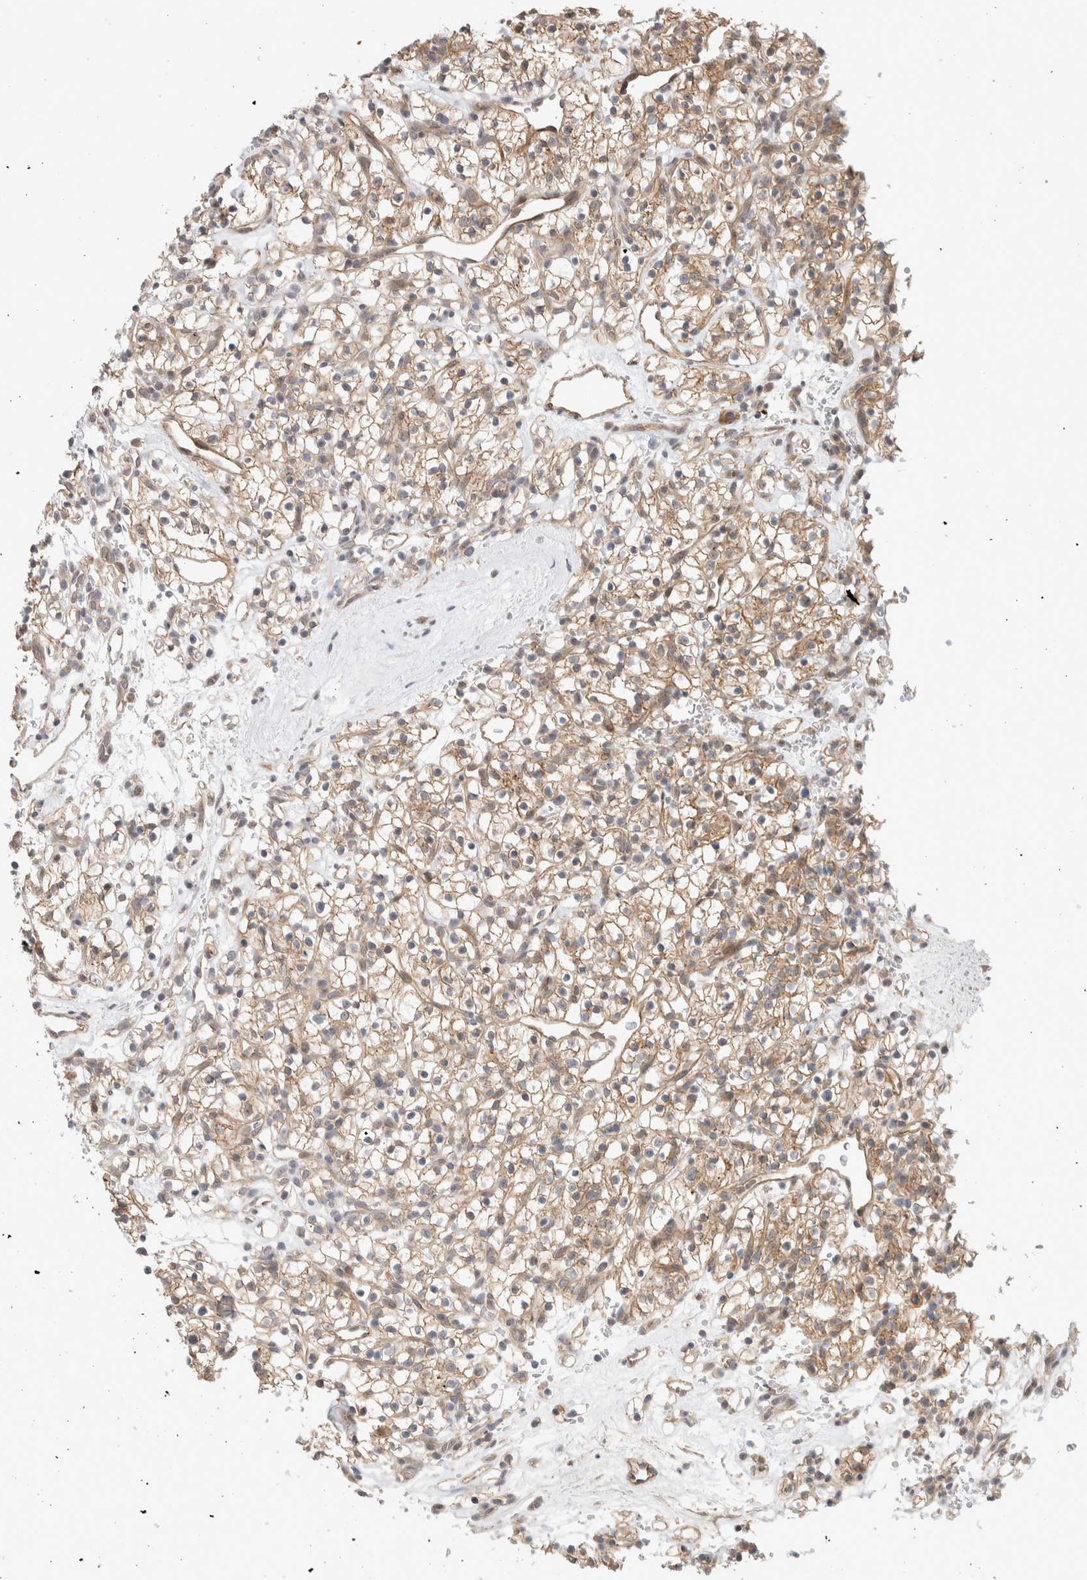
{"staining": {"intensity": "moderate", "quantity": ">75%", "location": "cytoplasmic/membranous"}, "tissue": "renal cancer", "cell_type": "Tumor cells", "image_type": "cancer", "snomed": [{"axis": "morphology", "description": "Adenocarcinoma, NOS"}, {"axis": "topography", "description": "Kidney"}], "caption": "Protein staining of renal adenocarcinoma tissue reveals moderate cytoplasmic/membranous positivity in approximately >75% of tumor cells.", "gene": "DEPTOR", "patient": {"sex": "female", "age": 57}}